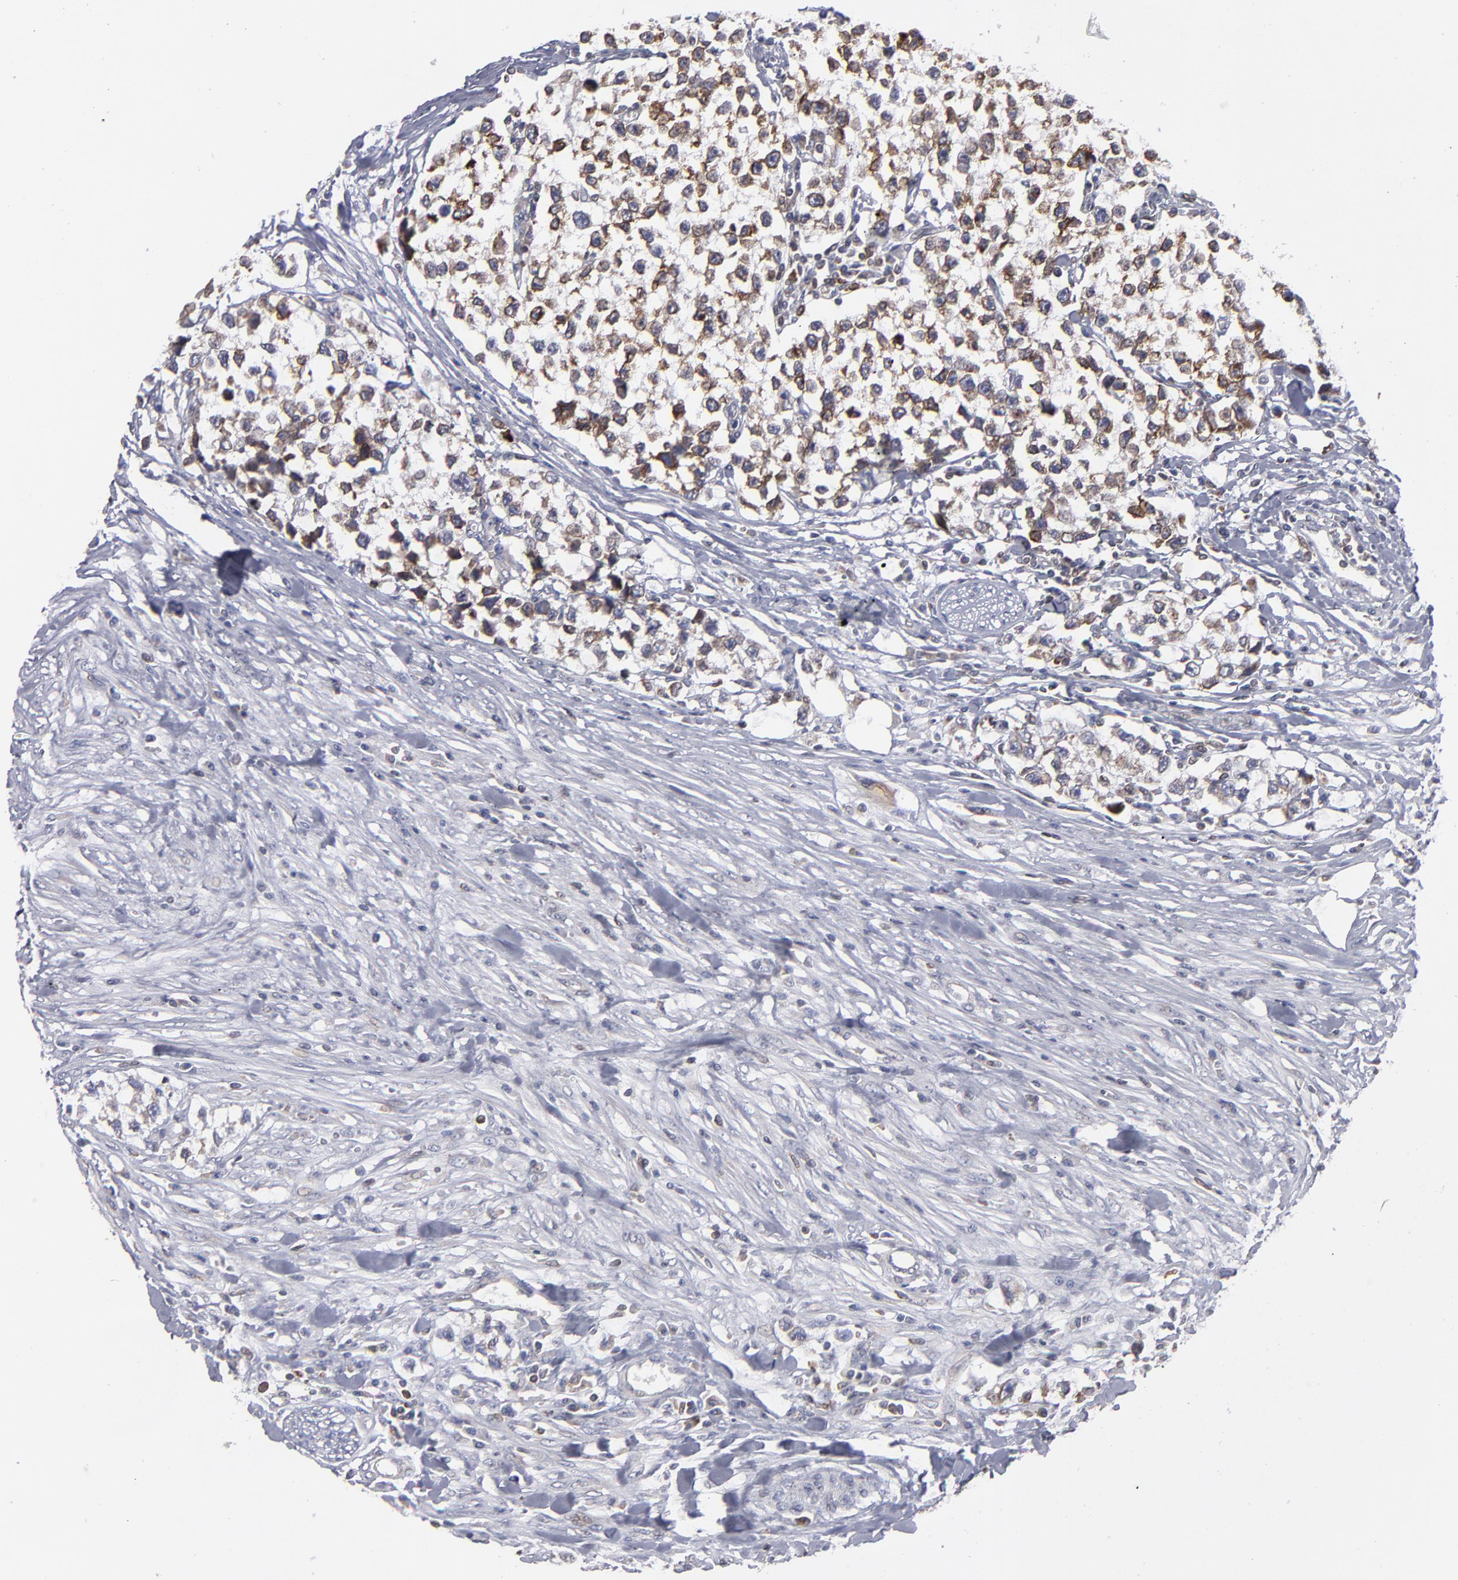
{"staining": {"intensity": "strong", "quantity": ">75%", "location": "cytoplasmic/membranous"}, "tissue": "testis cancer", "cell_type": "Tumor cells", "image_type": "cancer", "snomed": [{"axis": "morphology", "description": "Seminoma, NOS"}, {"axis": "morphology", "description": "Carcinoma, Embryonal, NOS"}, {"axis": "topography", "description": "Testis"}], "caption": "This is an image of immunohistochemistry (IHC) staining of testis seminoma, which shows strong expression in the cytoplasmic/membranous of tumor cells.", "gene": "TMX1", "patient": {"sex": "male", "age": 30}}